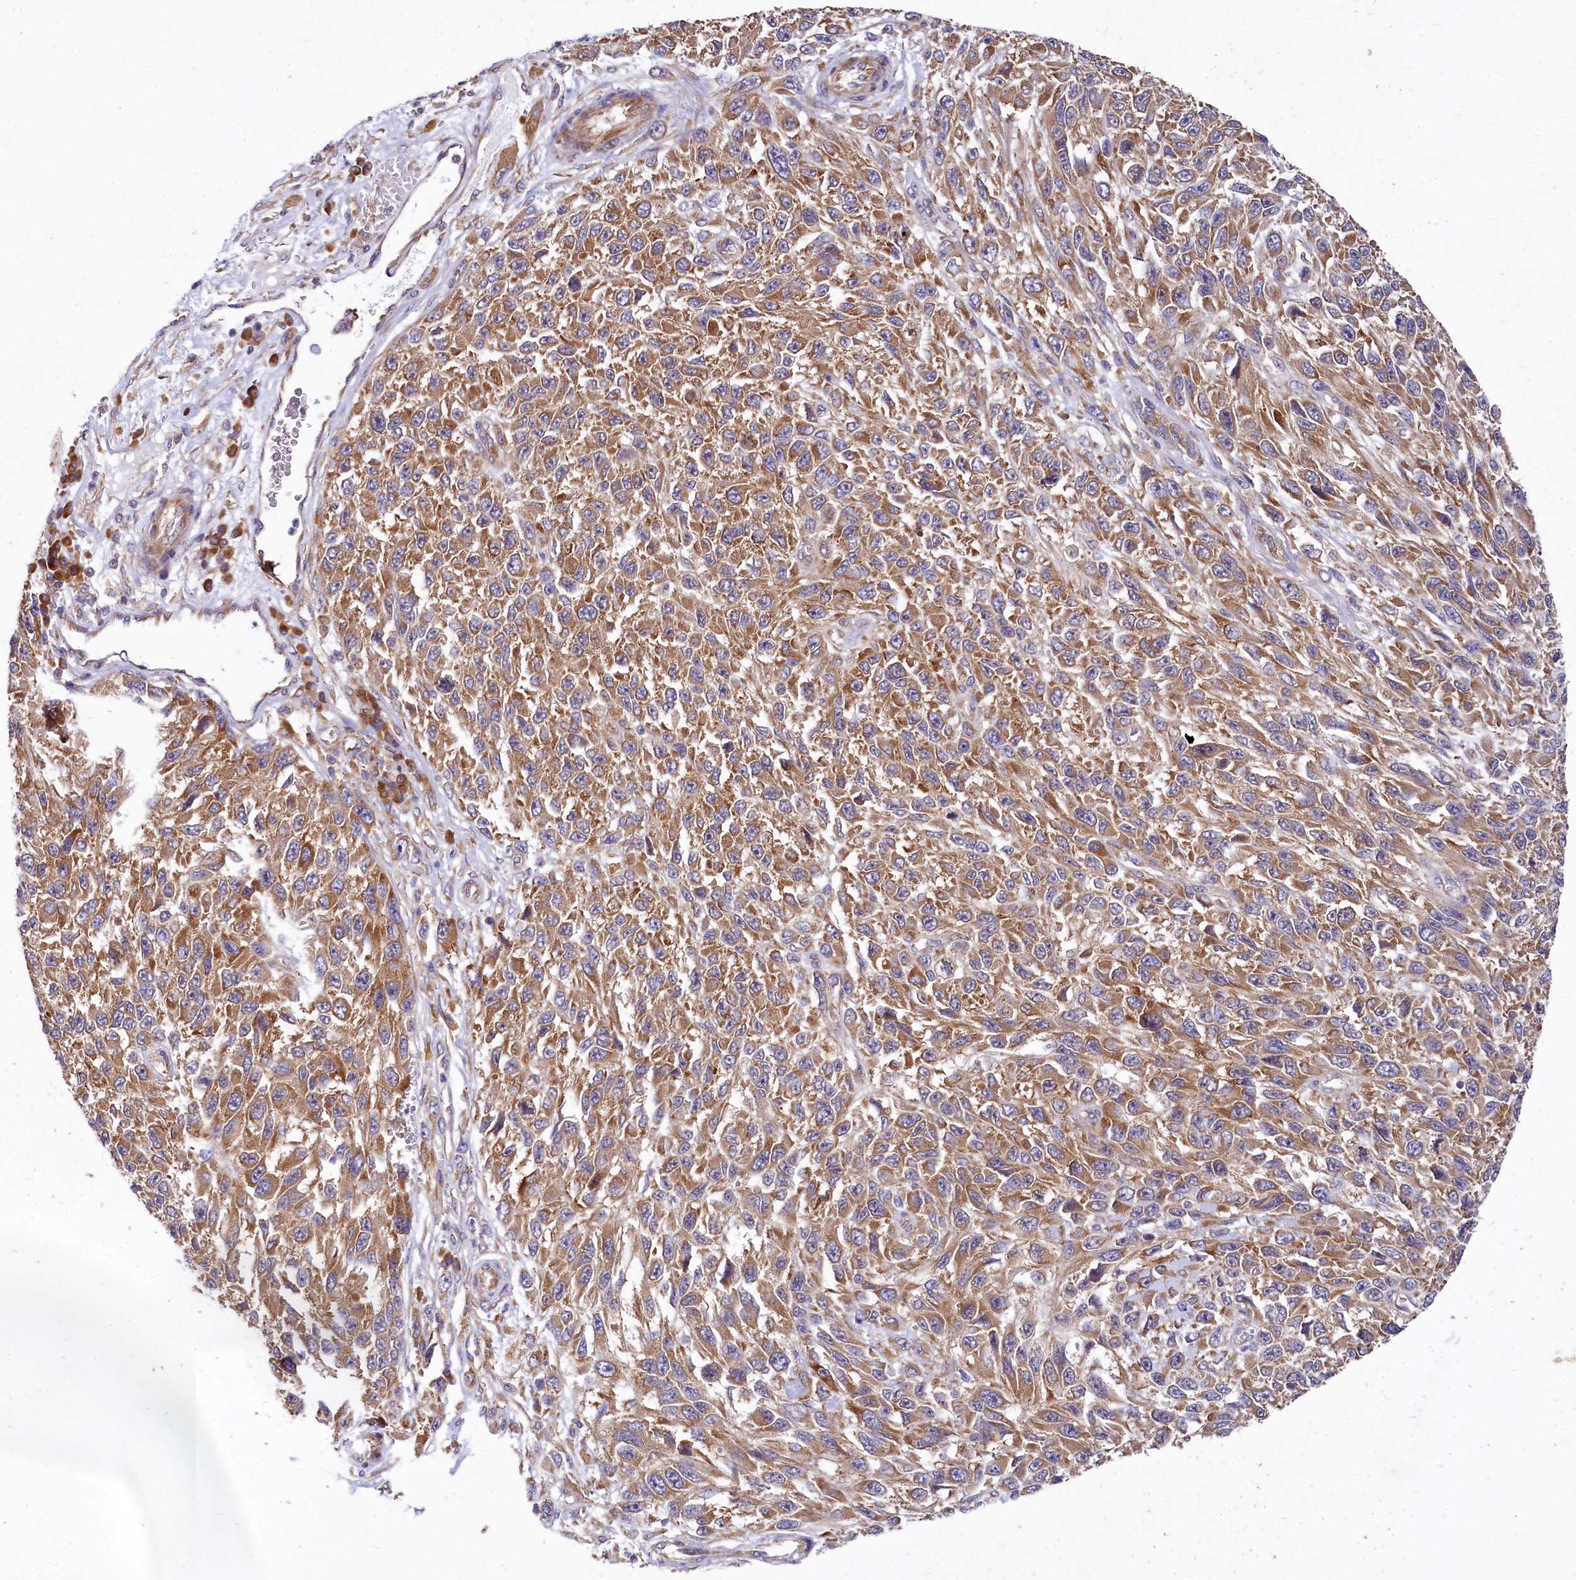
{"staining": {"intensity": "moderate", "quantity": ">75%", "location": "cytoplasmic/membranous"}, "tissue": "melanoma", "cell_type": "Tumor cells", "image_type": "cancer", "snomed": [{"axis": "morphology", "description": "Normal tissue, NOS"}, {"axis": "morphology", "description": "Malignant melanoma, NOS"}, {"axis": "topography", "description": "Skin"}], "caption": "A histopathology image showing moderate cytoplasmic/membranous expression in approximately >75% of tumor cells in melanoma, as visualized by brown immunohistochemical staining.", "gene": "EIF2B2", "patient": {"sex": "female", "age": 96}}